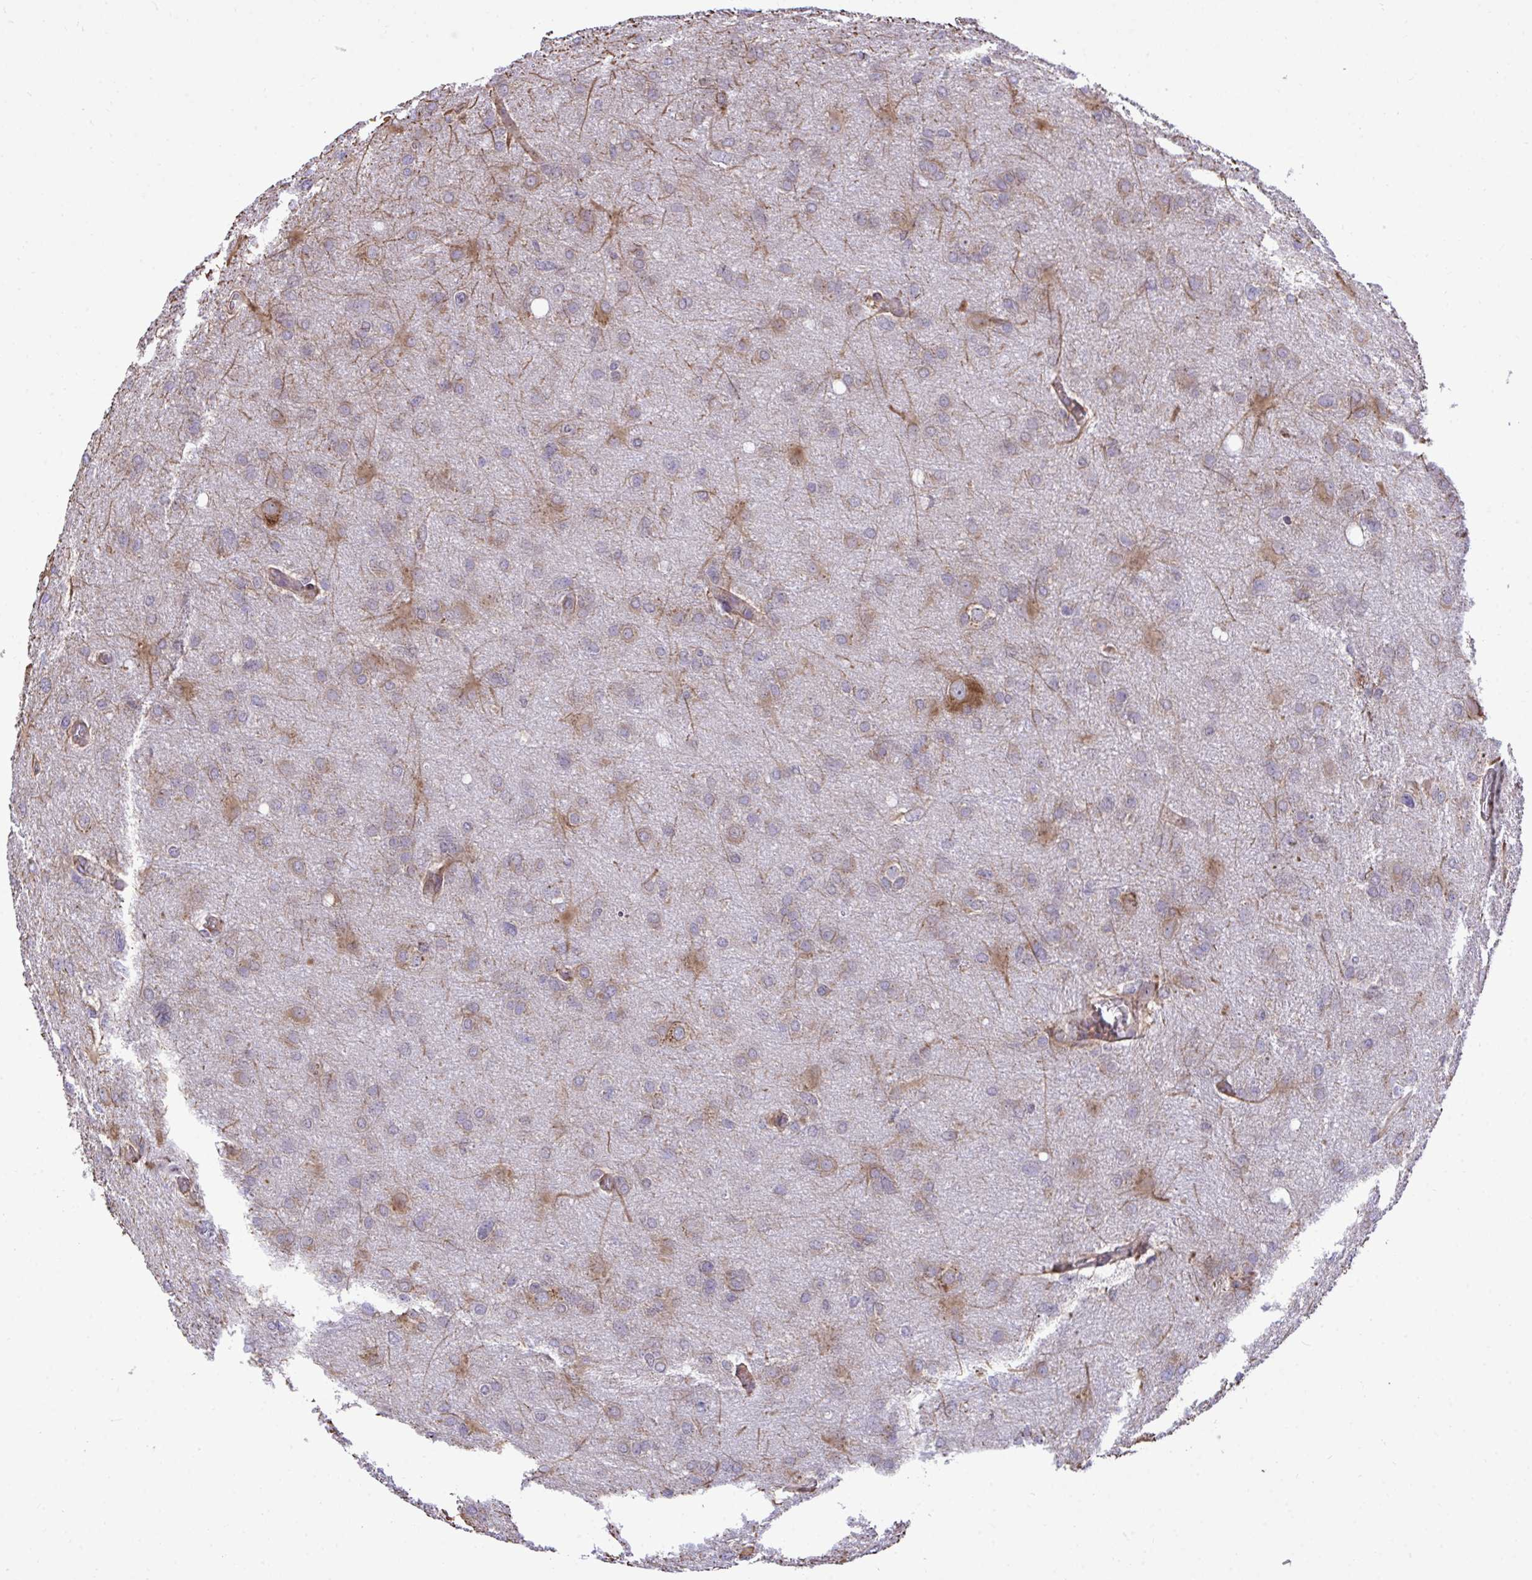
{"staining": {"intensity": "weak", "quantity": "25%-75%", "location": "cytoplasmic/membranous"}, "tissue": "glioma", "cell_type": "Tumor cells", "image_type": "cancer", "snomed": [{"axis": "morphology", "description": "Glioma, malignant, High grade"}, {"axis": "topography", "description": "Brain"}], "caption": "Glioma stained with DAB immunohistochemistry (IHC) displays low levels of weak cytoplasmic/membranous positivity in about 25%-75% of tumor cells.", "gene": "RPS15", "patient": {"sex": "male", "age": 53}}